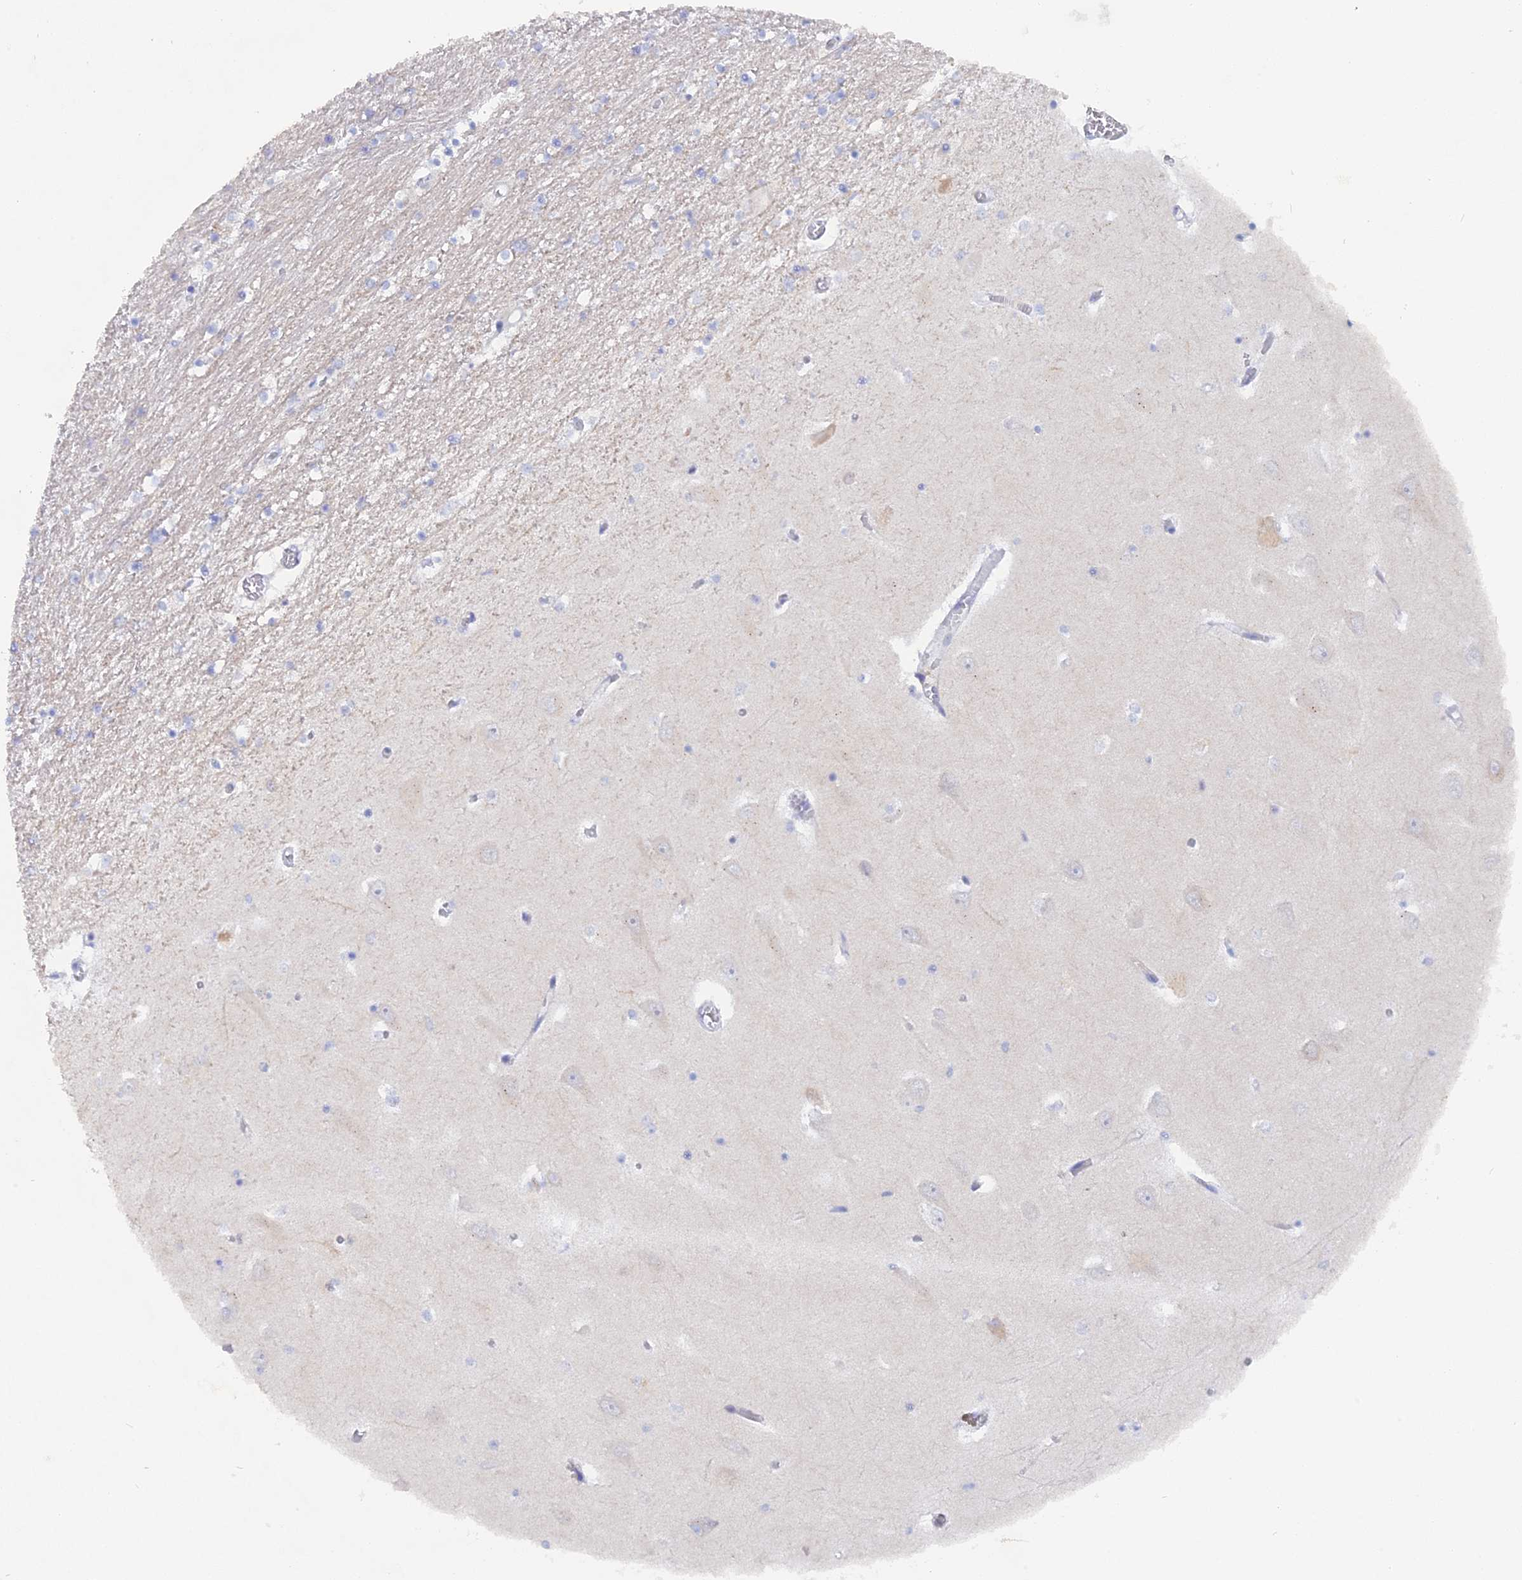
{"staining": {"intensity": "negative", "quantity": "none", "location": "none"}, "tissue": "hippocampus", "cell_type": "Glial cells", "image_type": "normal", "snomed": [{"axis": "morphology", "description": "Normal tissue, NOS"}, {"axis": "topography", "description": "Hippocampus"}], "caption": "Human hippocampus stained for a protein using immunohistochemistry (IHC) reveals no positivity in glial cells.", "gene": "DACT3", "patient": {"sex": "male", "age": 70}}